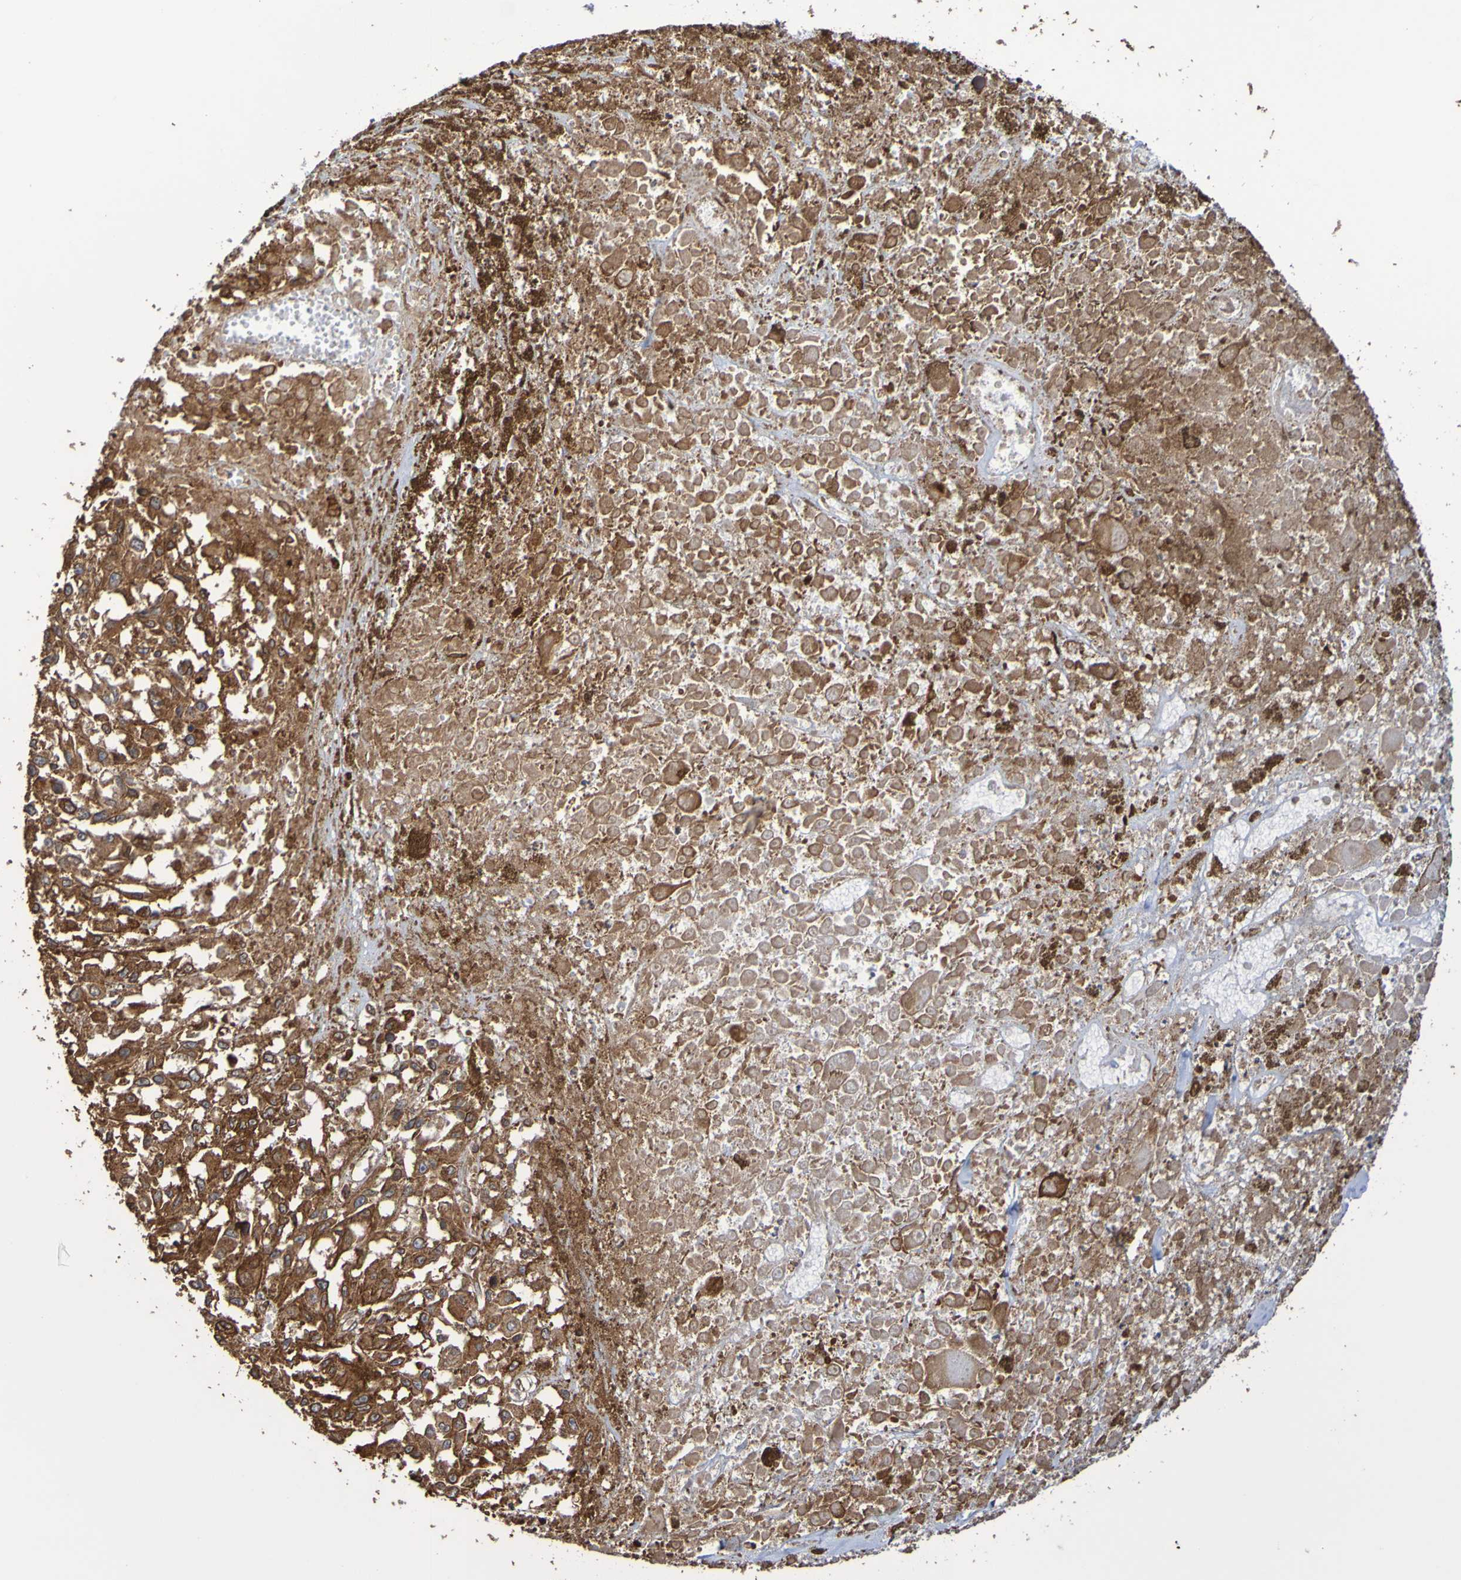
{"staining": {"intensity": "strong", "quantity": ">75%", "location": "cytoplasmic/membranous"}, "tissue": "melanoma", "cell_type": "Tumor cells", "image_type": "cancer", "snomed": [{"axis": "morphology", "description": "Malignant melanoma, Metastatic site"}, {"axis": "topography", "description": "Lymph node"}], "caption": "Protein analysis of malignant melanoma (metastatic site) tissue exhibits strong cytoplasmic/membranous positivity in about >75% of tumor cells.", "gene": "RAB11A", "patient": {"sex": "male", "age": 59}}